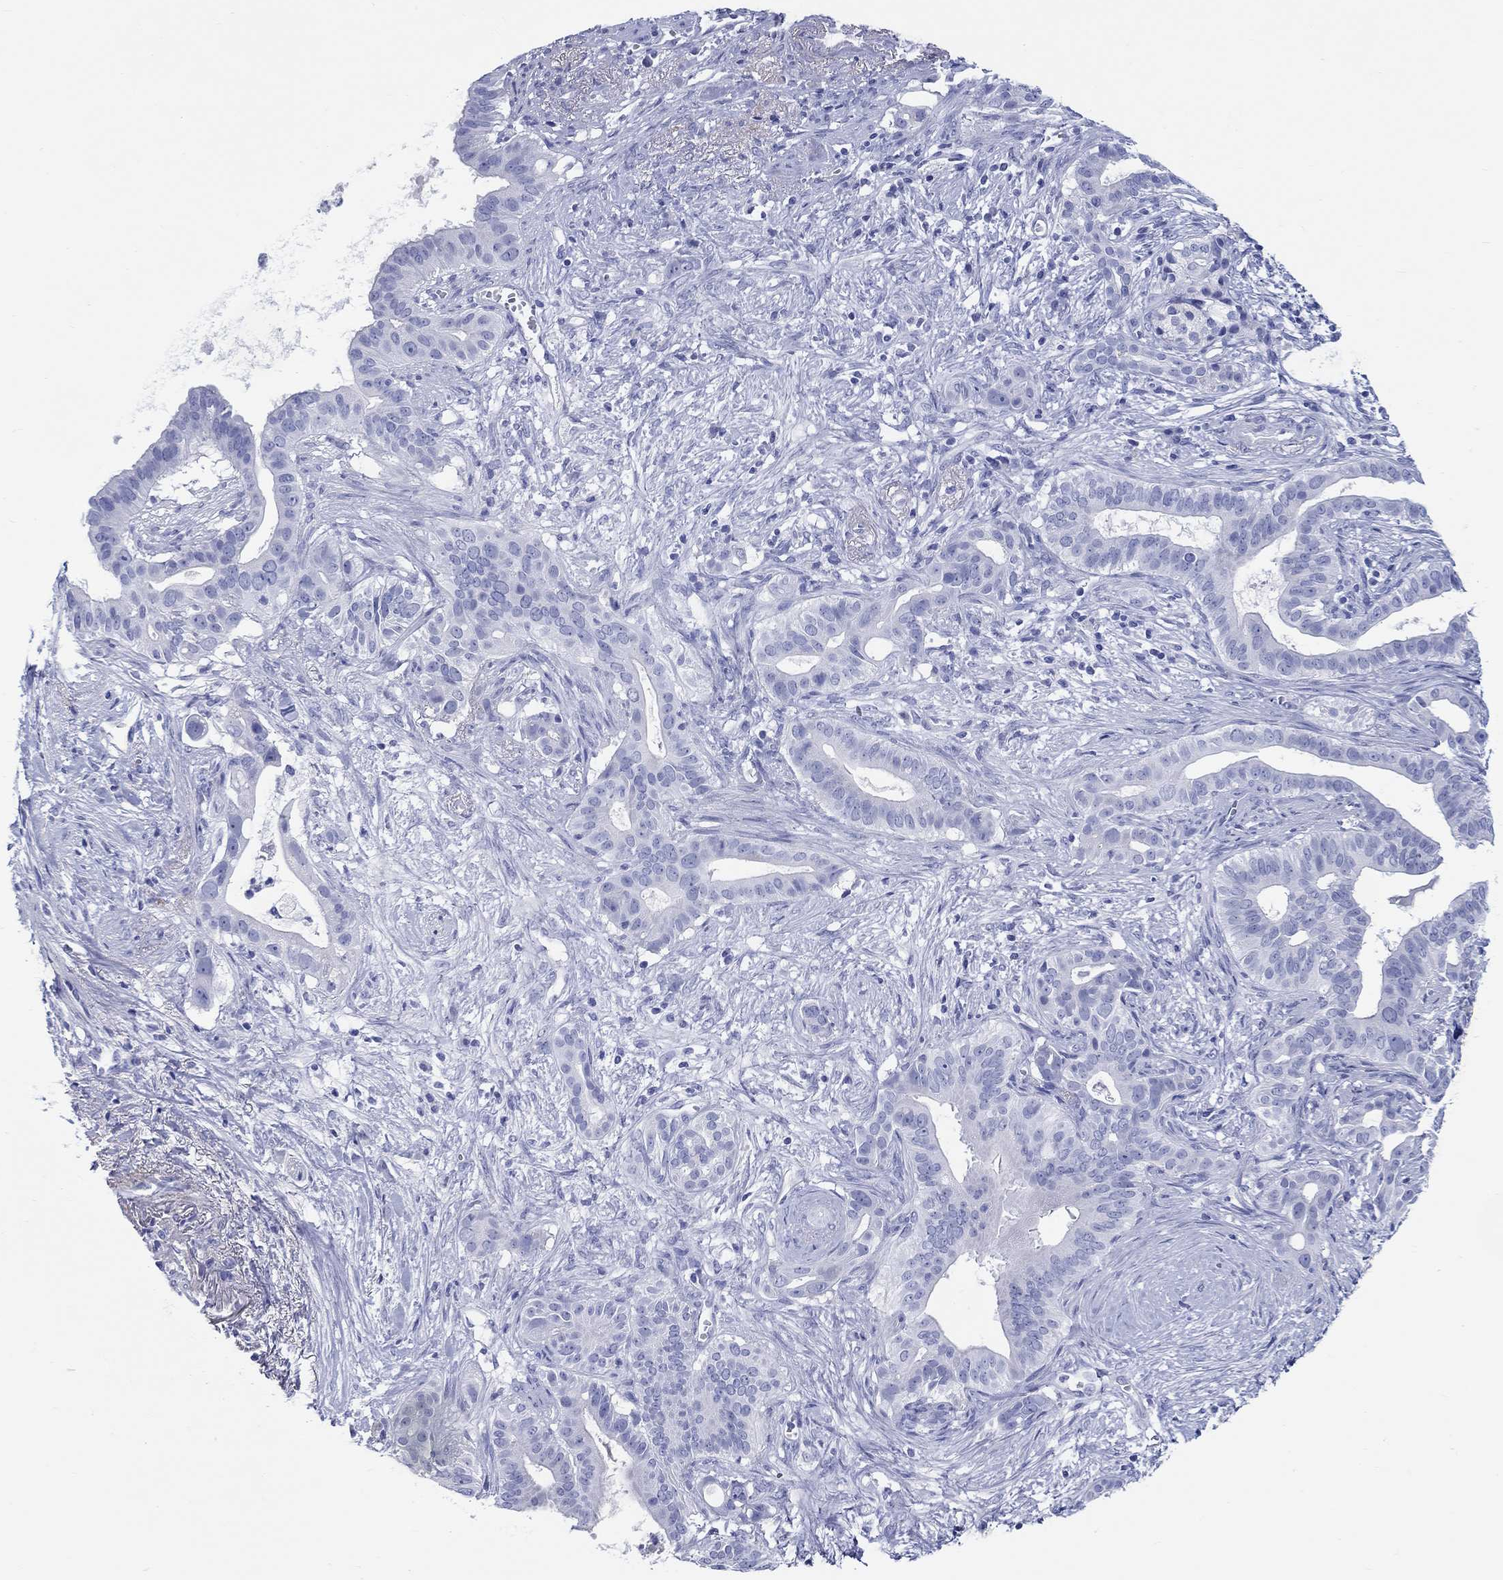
{"staining": {"intensity": "negative", "quantity": "none", "location": "none"}, "tissue": "pancreatic cancer", "cell_type": "Tumor cells", "image_type": "cancer", "snomed": [{"axis": "morphology", "description": "Adenocarcinoma, NOS"}, {"axis": "topography", "description": "Pancreas"}], "caption": "The immunohistochemistry (IHC) micrograph has no significant staining in tumor cells of pancreatic cancer (adenocarcinoma) tissue.", "gene": "CRYGS", "patient": {"sex": "male", "age": 61}}